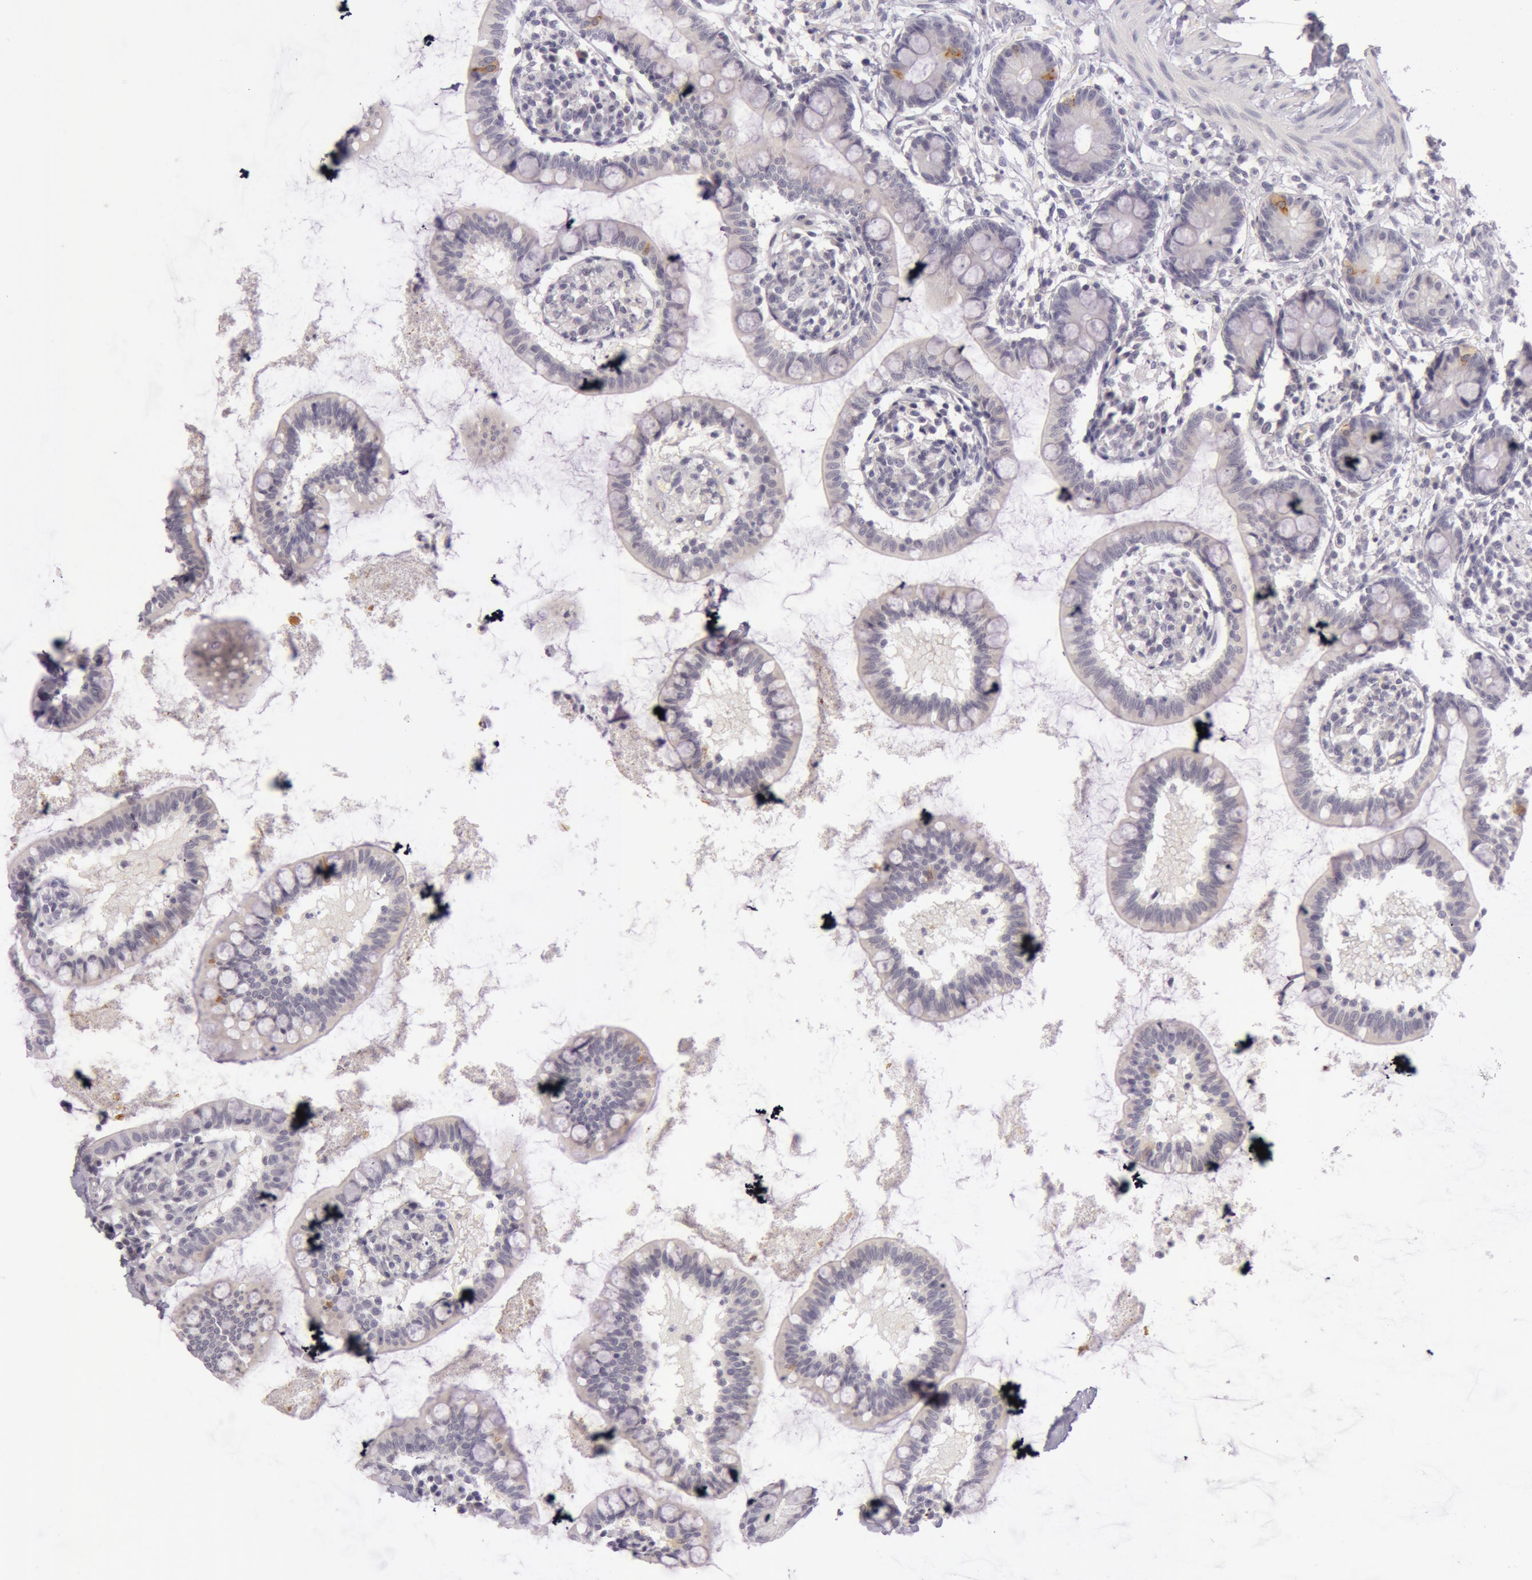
{"staining": {"intensity": "negative", "quantity": "none", "location": "none"}, "tissue": "small intestine", "cell_type": "Glandular cells", "image_type": "normal", "snomed": [{"axis": "morphology", "description": "Normal tissue, NOS"}, {"axis": "topography", "description": "Small intestine"}], "caption": "Human small intestine stained for a protein using immunohistochemistry reveals no staining in glandular cells.", "gene": "RBMY1A1", "patient": {"sex": "female", "age": 61}}